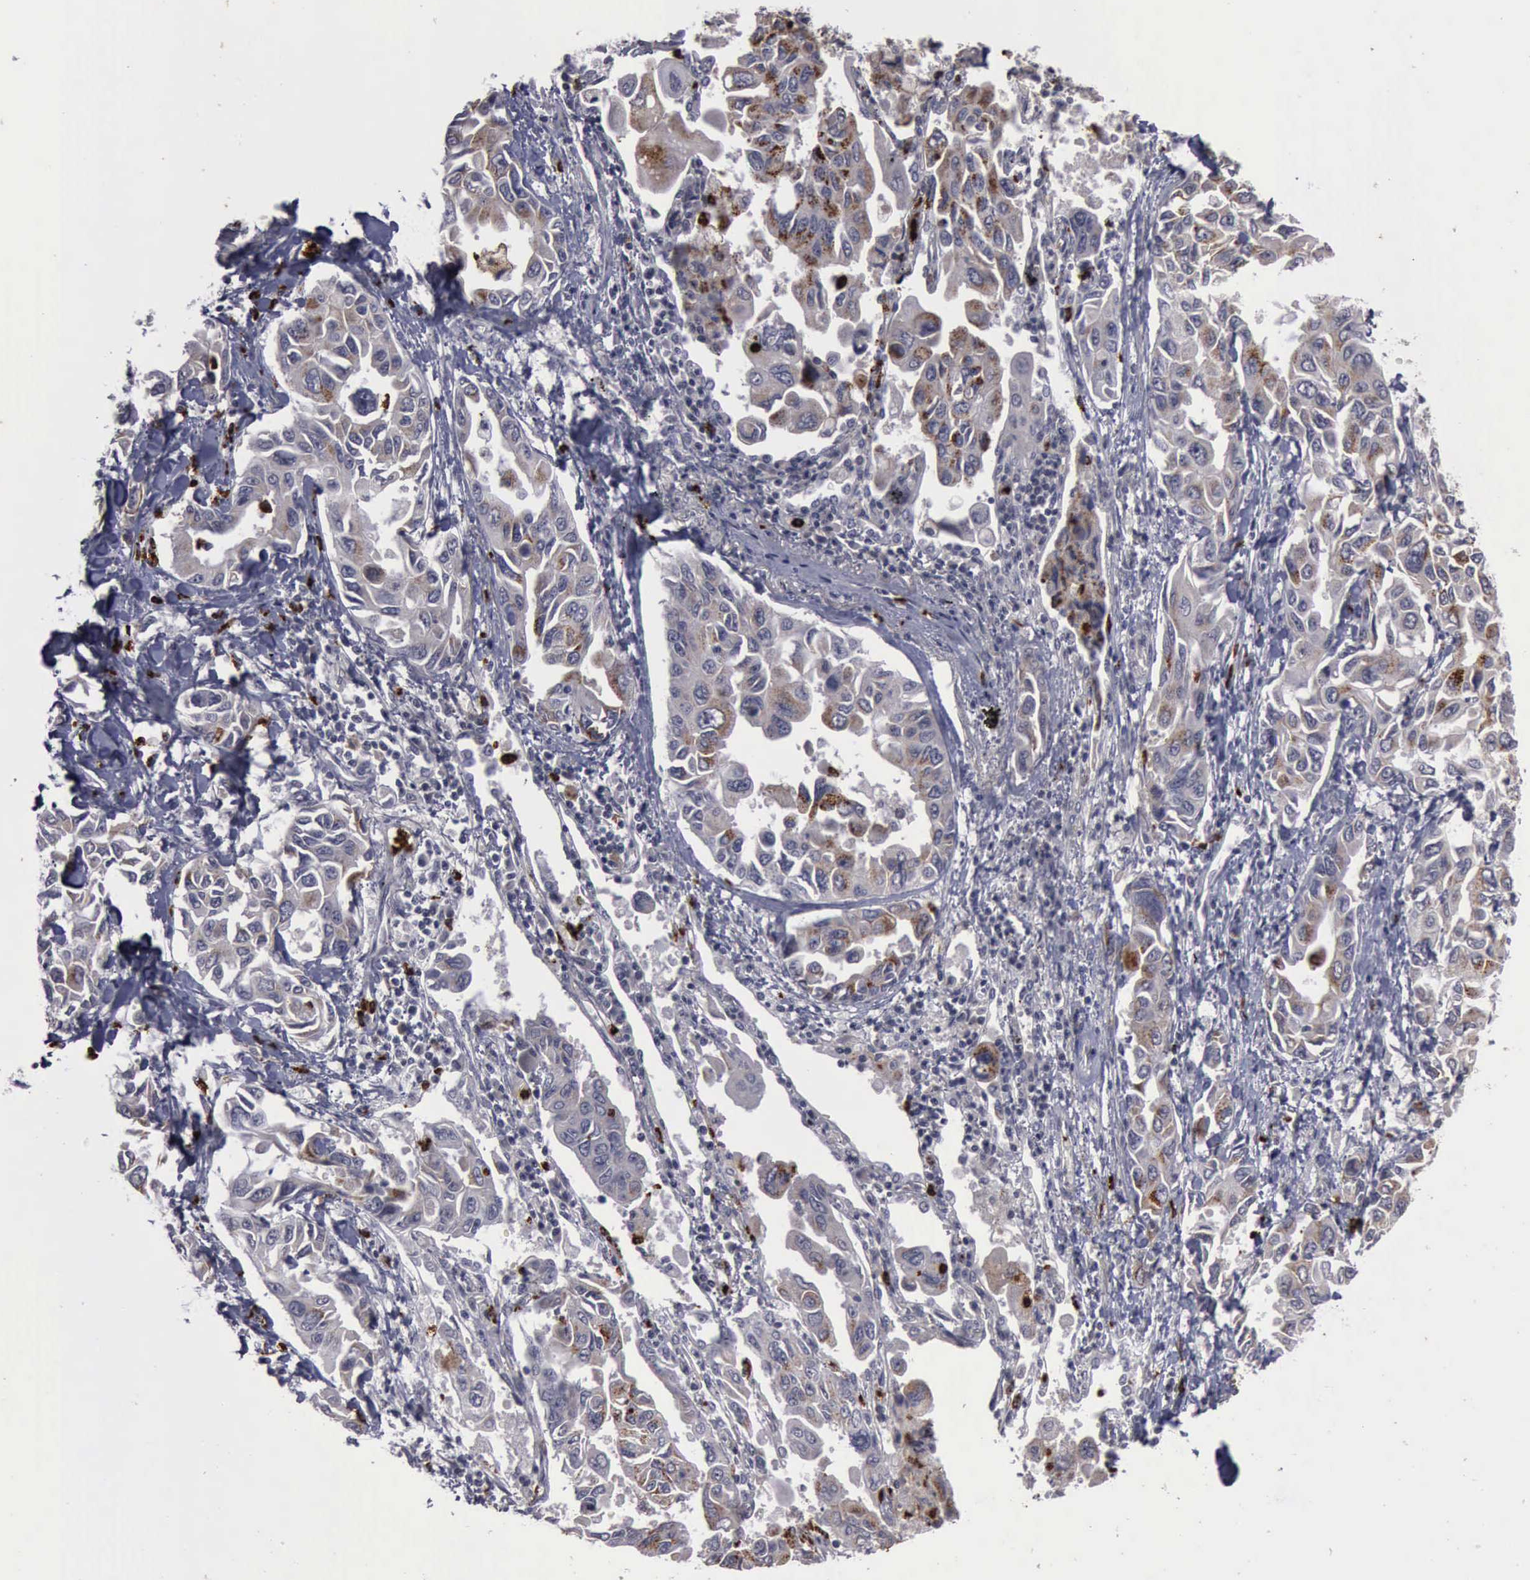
{"staining": {"intensity": "weak", "quantity": "<25%", "location": "cytoplasmic/membranous"}, "tissue": "lung cancer", "cell_type": "Tumor cells", "image_type": "cancer", "snomed": [{"axis": "morphology", "description": "Adenocarcinoma, NOS"}, {"axis": "topography", "description": "Lung"}], "caption": "DAB (3,3'-diaminobenzidine) immunohistochemical staining of lung cancer reveals no significant positivity in tumor cells.", "gene": "MMP9", "patient": {"sex": "male", "age": 64}}